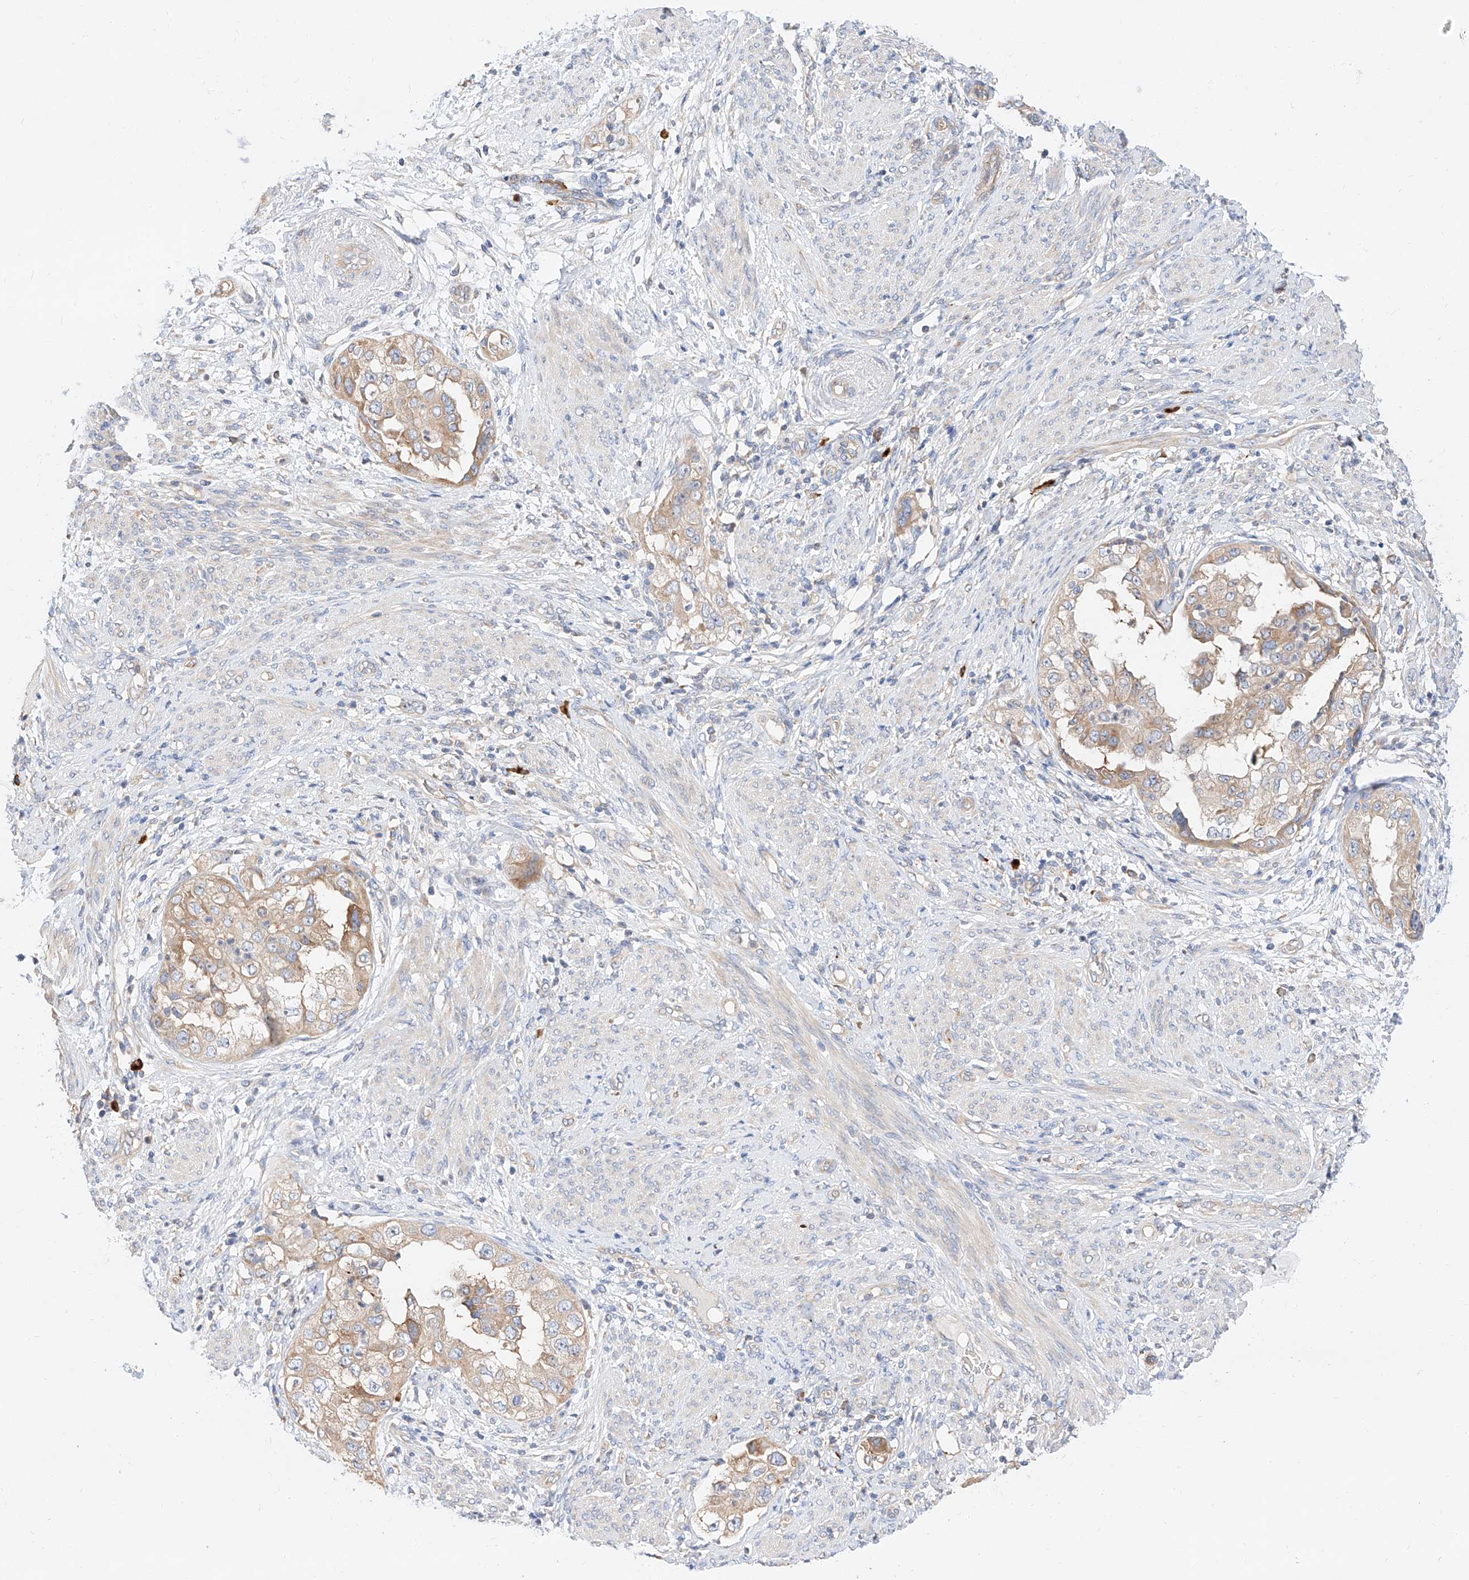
{"staining": {"intensity": "weak", "quantity": ">75%", "location": "cytoplasmic/membranous"}, "tissue": "endometrial cancer", "cell_type": "Tumor cells", "image_type": "cancer", "snomed": [{"axis": "morphology", "description": "Adenocarcinoma, NOS"}, {"axis": "topography", "description": "Endometrium"}], "caption": "DAB (3,3'-diaminobenzidine) immunohistochemical staining of human endometrial adenocarcinoma demonstrates weak cytoplasmic/membranous protein positivity in approximately >75% of tumor cells.", "gene": "GLMN", "patient": {"sex": "female", "age": 85}}